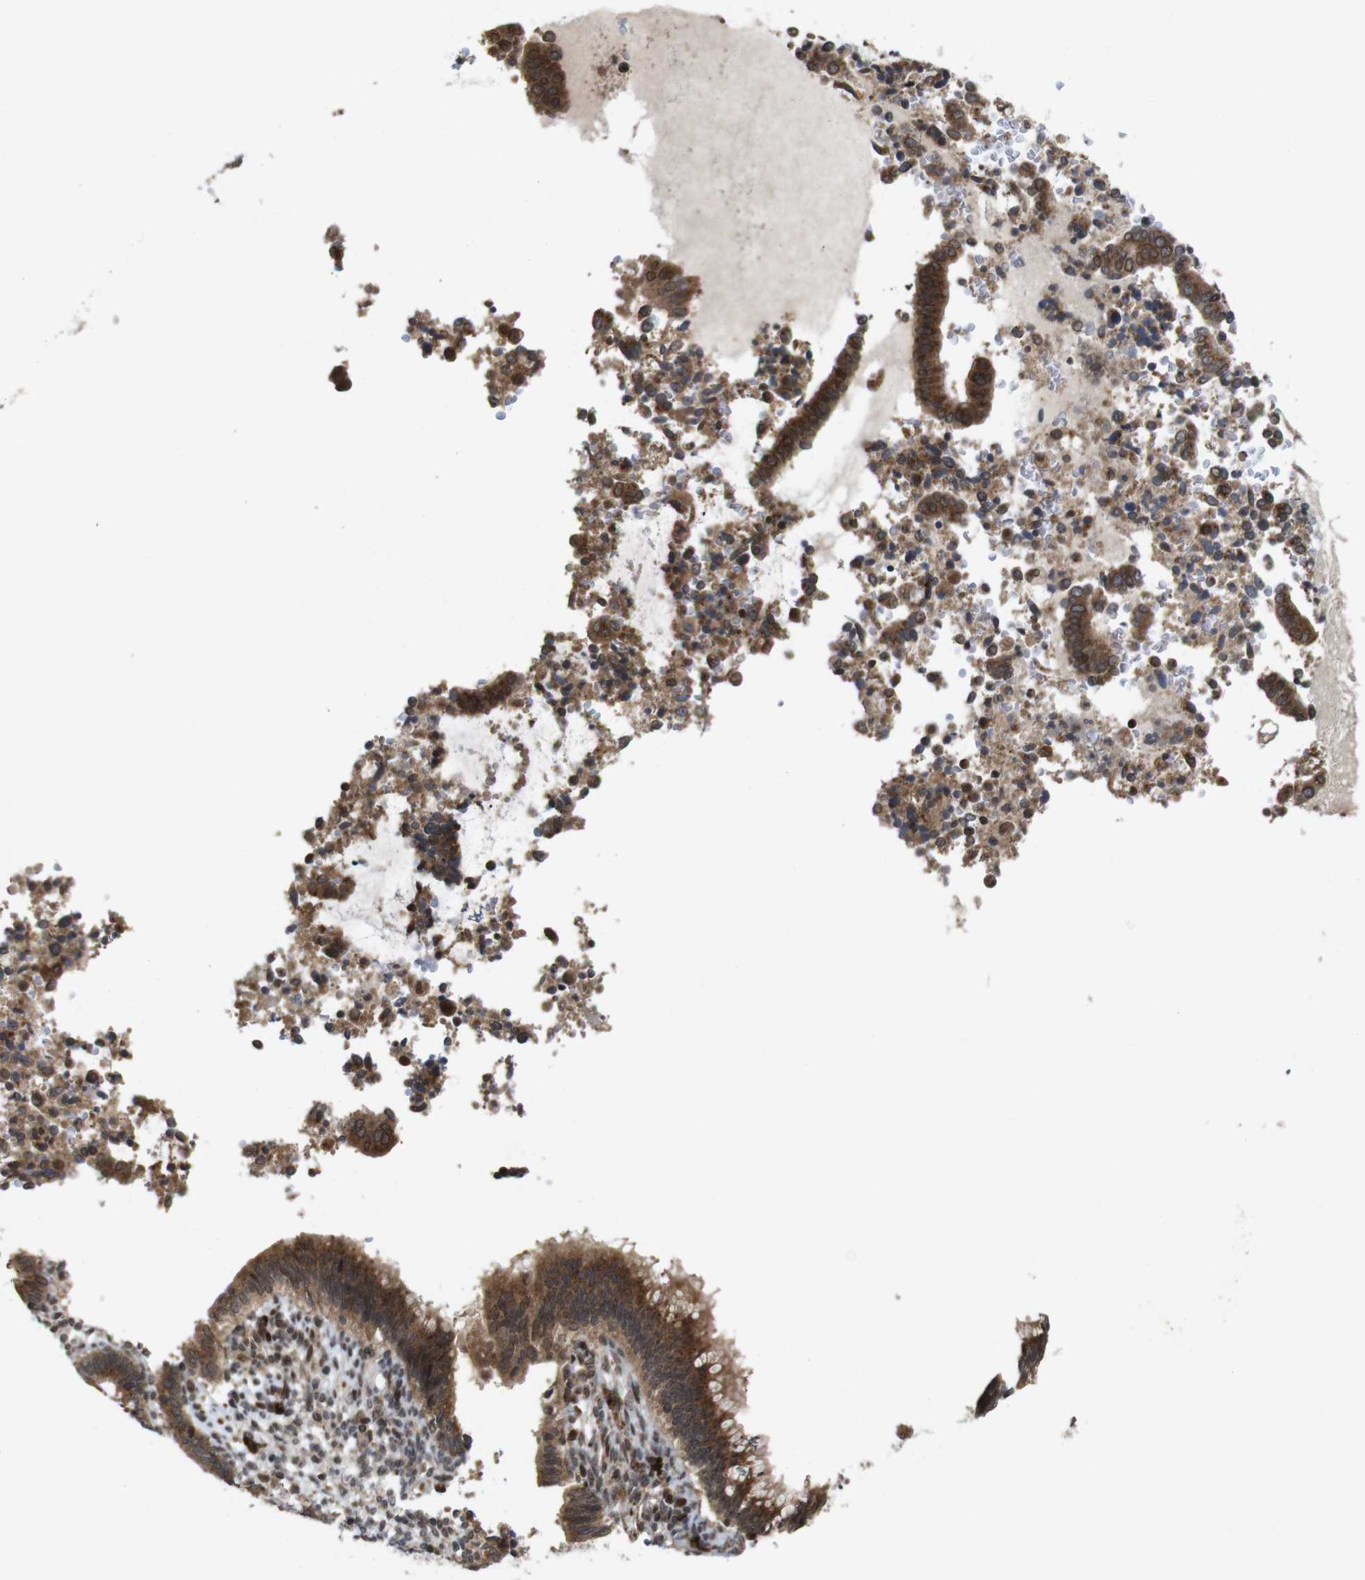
{"staining": {"intensity": "moderate", "quantity": ">75%", "location": "cytoplasmic/membranous"}, "tissue": "cervical cancer", "cell_type": "Tumor cells", "image_type": "cancer", "snomed": [{"axis": "morphology", "description": "Adenocarcinoma, NOS"}, {"axis": "topography", "description": "Cervix"}], "caption": "DAB immunohistochemical staining of human cervical adenocarcinoma shows moderate cytoplasmic/membranous protein staining in about >75% of tumor cells.", "gene": "EFCAB14", "patient": {"sex": "female", "age": 44}}